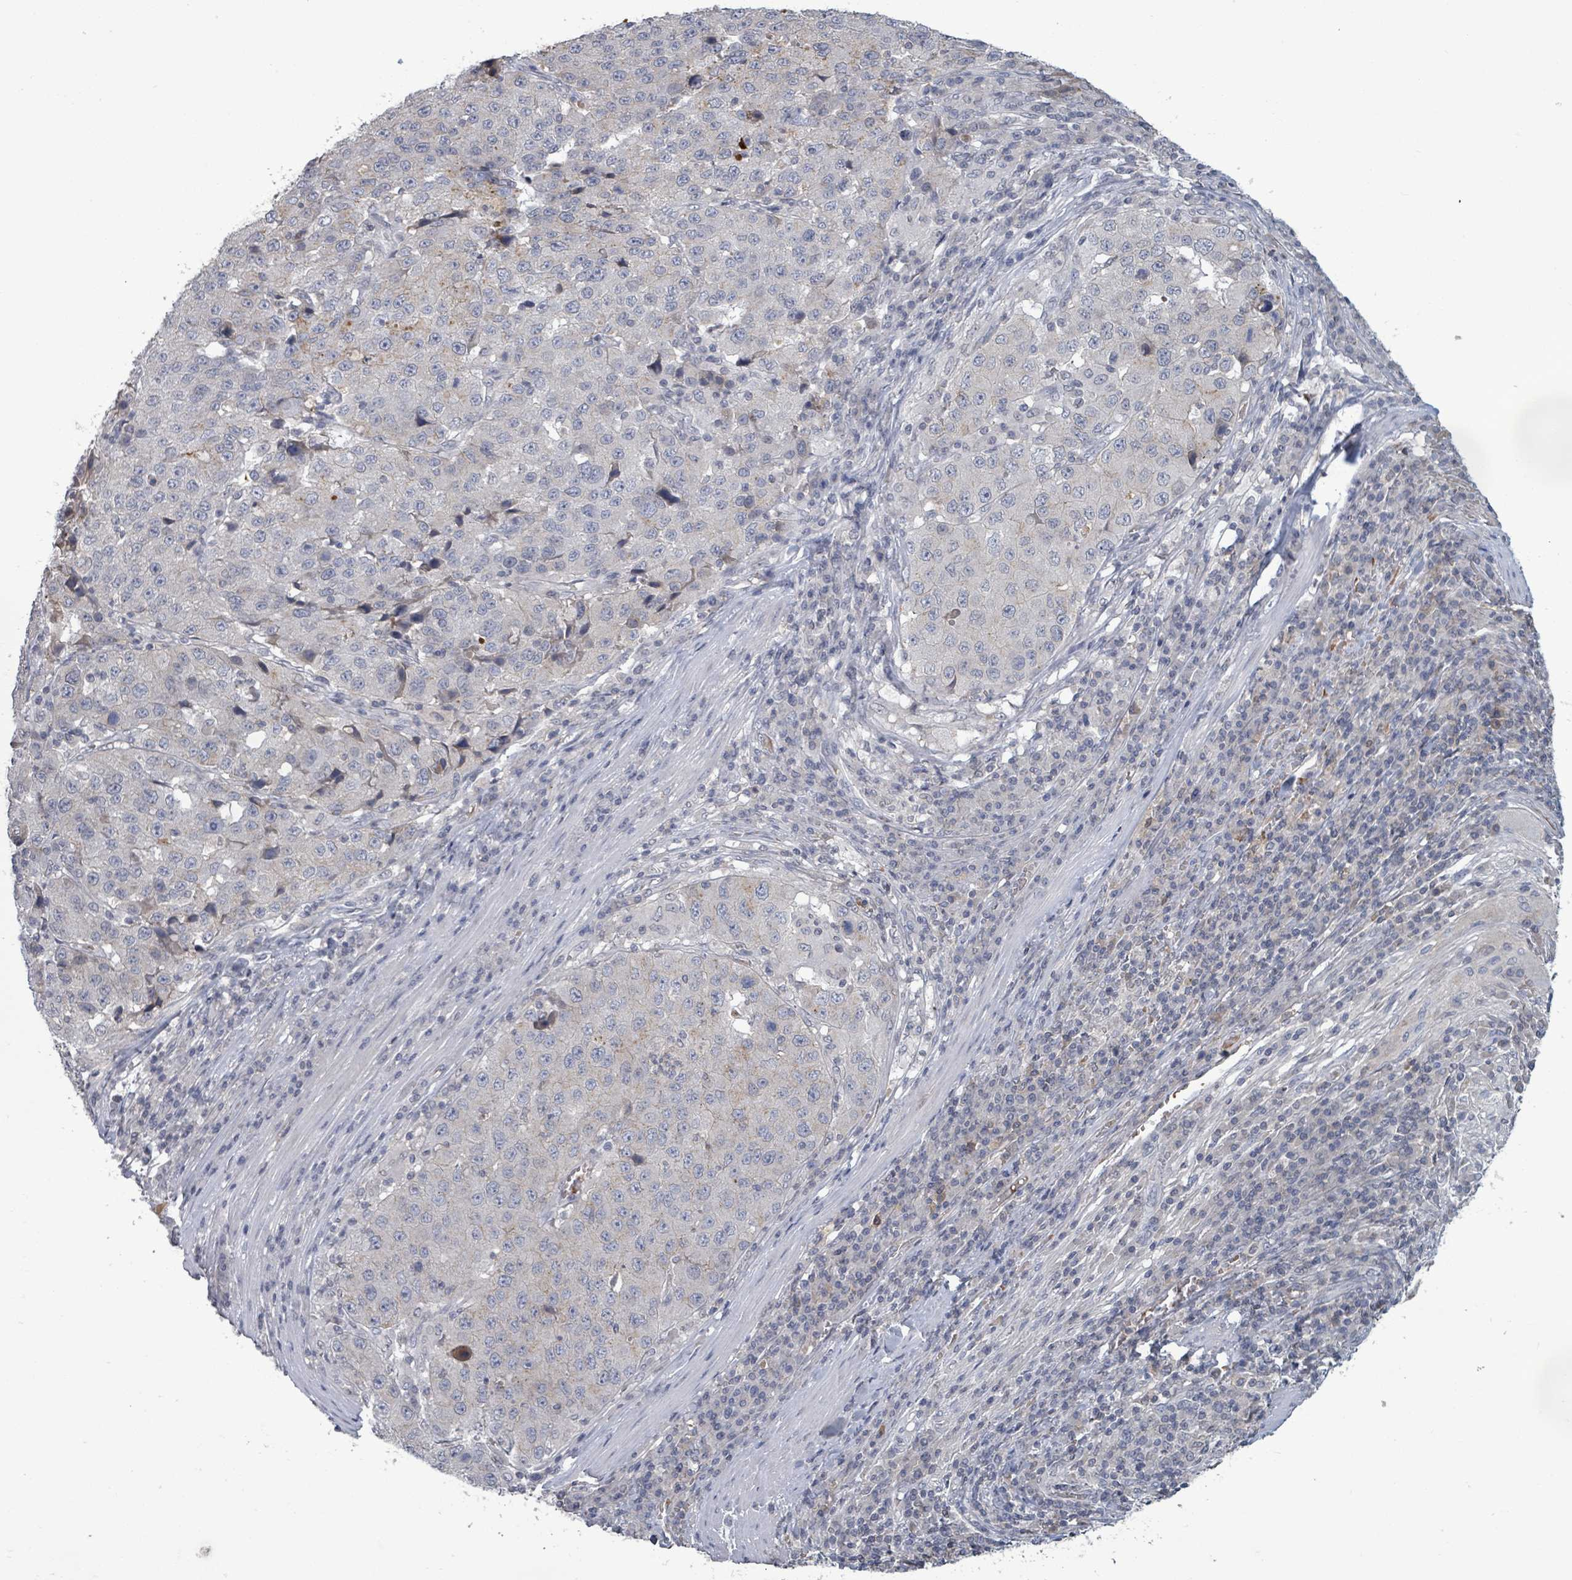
{"staining": {"intensity": "negative", "quantity": "none", "location": "none"}, "tissue": "stomach cancer", "cell_type": "Tumor cells", "image_type": "cancer", "snomed": [{"axis": "morphology", "description": "Adenocarcinoma, NOS"}, {"axis": "topography", "description": "Stomach"}], "caption": "IHC histopathology image of neoplastic tissue: human adenocarcinoma (stomach) stained with DAB reveals no significant protein positivity in tumor cells.", "gene": "GRM8", "patient": {"sex": "male", "age": 71}}